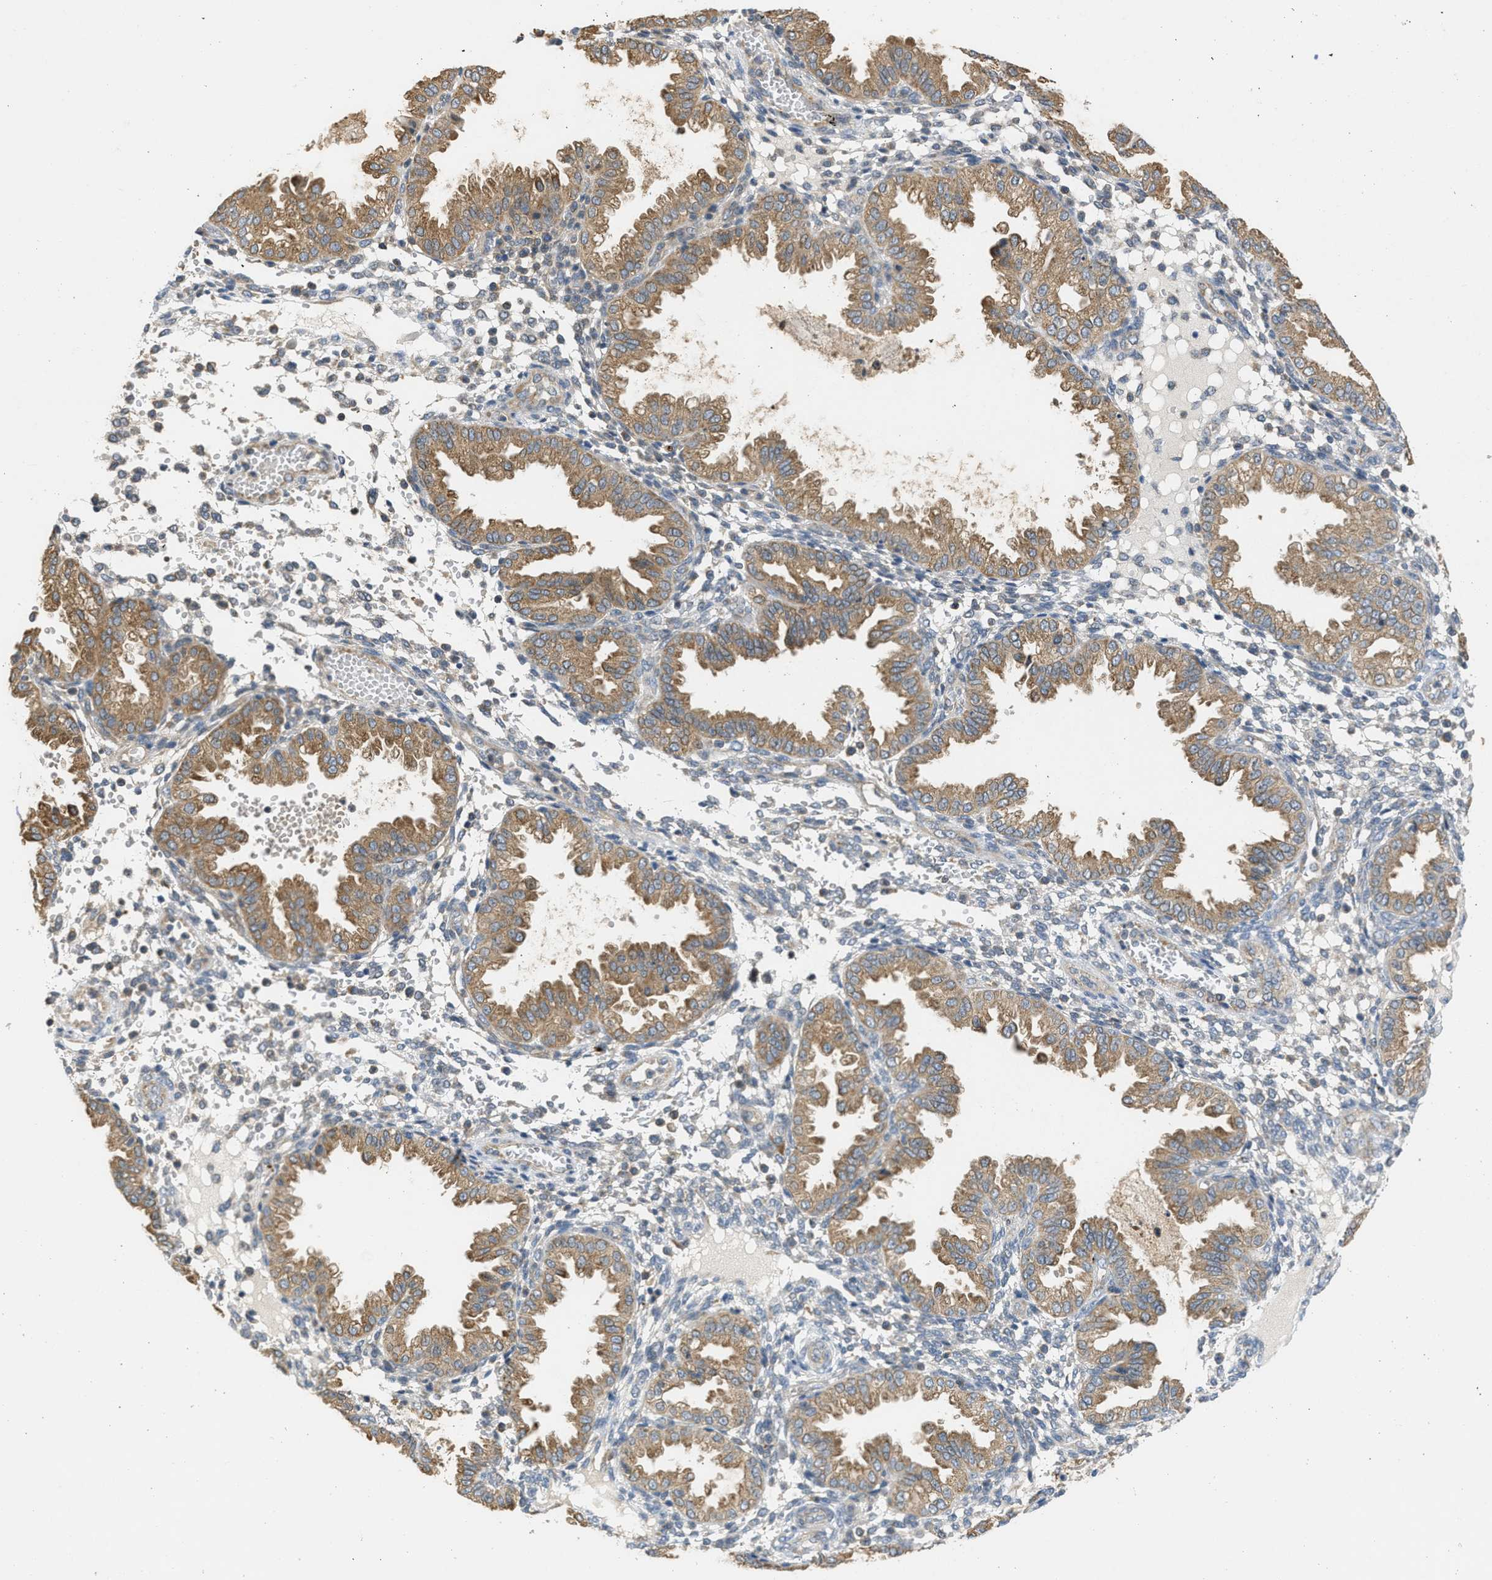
{"staining": {"intensity": "weak", "quantity": "<25%", "location": "cytoplasmic/membranous"}, "tissue": "endometrium", "cell_type": "Cells in endometrial stroma", "image_type": "normal", "snomed": [{"axis": "morphology", "description": "Normal tissue, NOS"}, {"axis": "topography", "description": "Endometrium"}], "caption": "DAB immunohistochemical staining of benign endometrium exhibits no significant expression in cells in endometrial stroma.", "gene": "CYP1A1", "patient": {"sex": "female", "age": 33}}